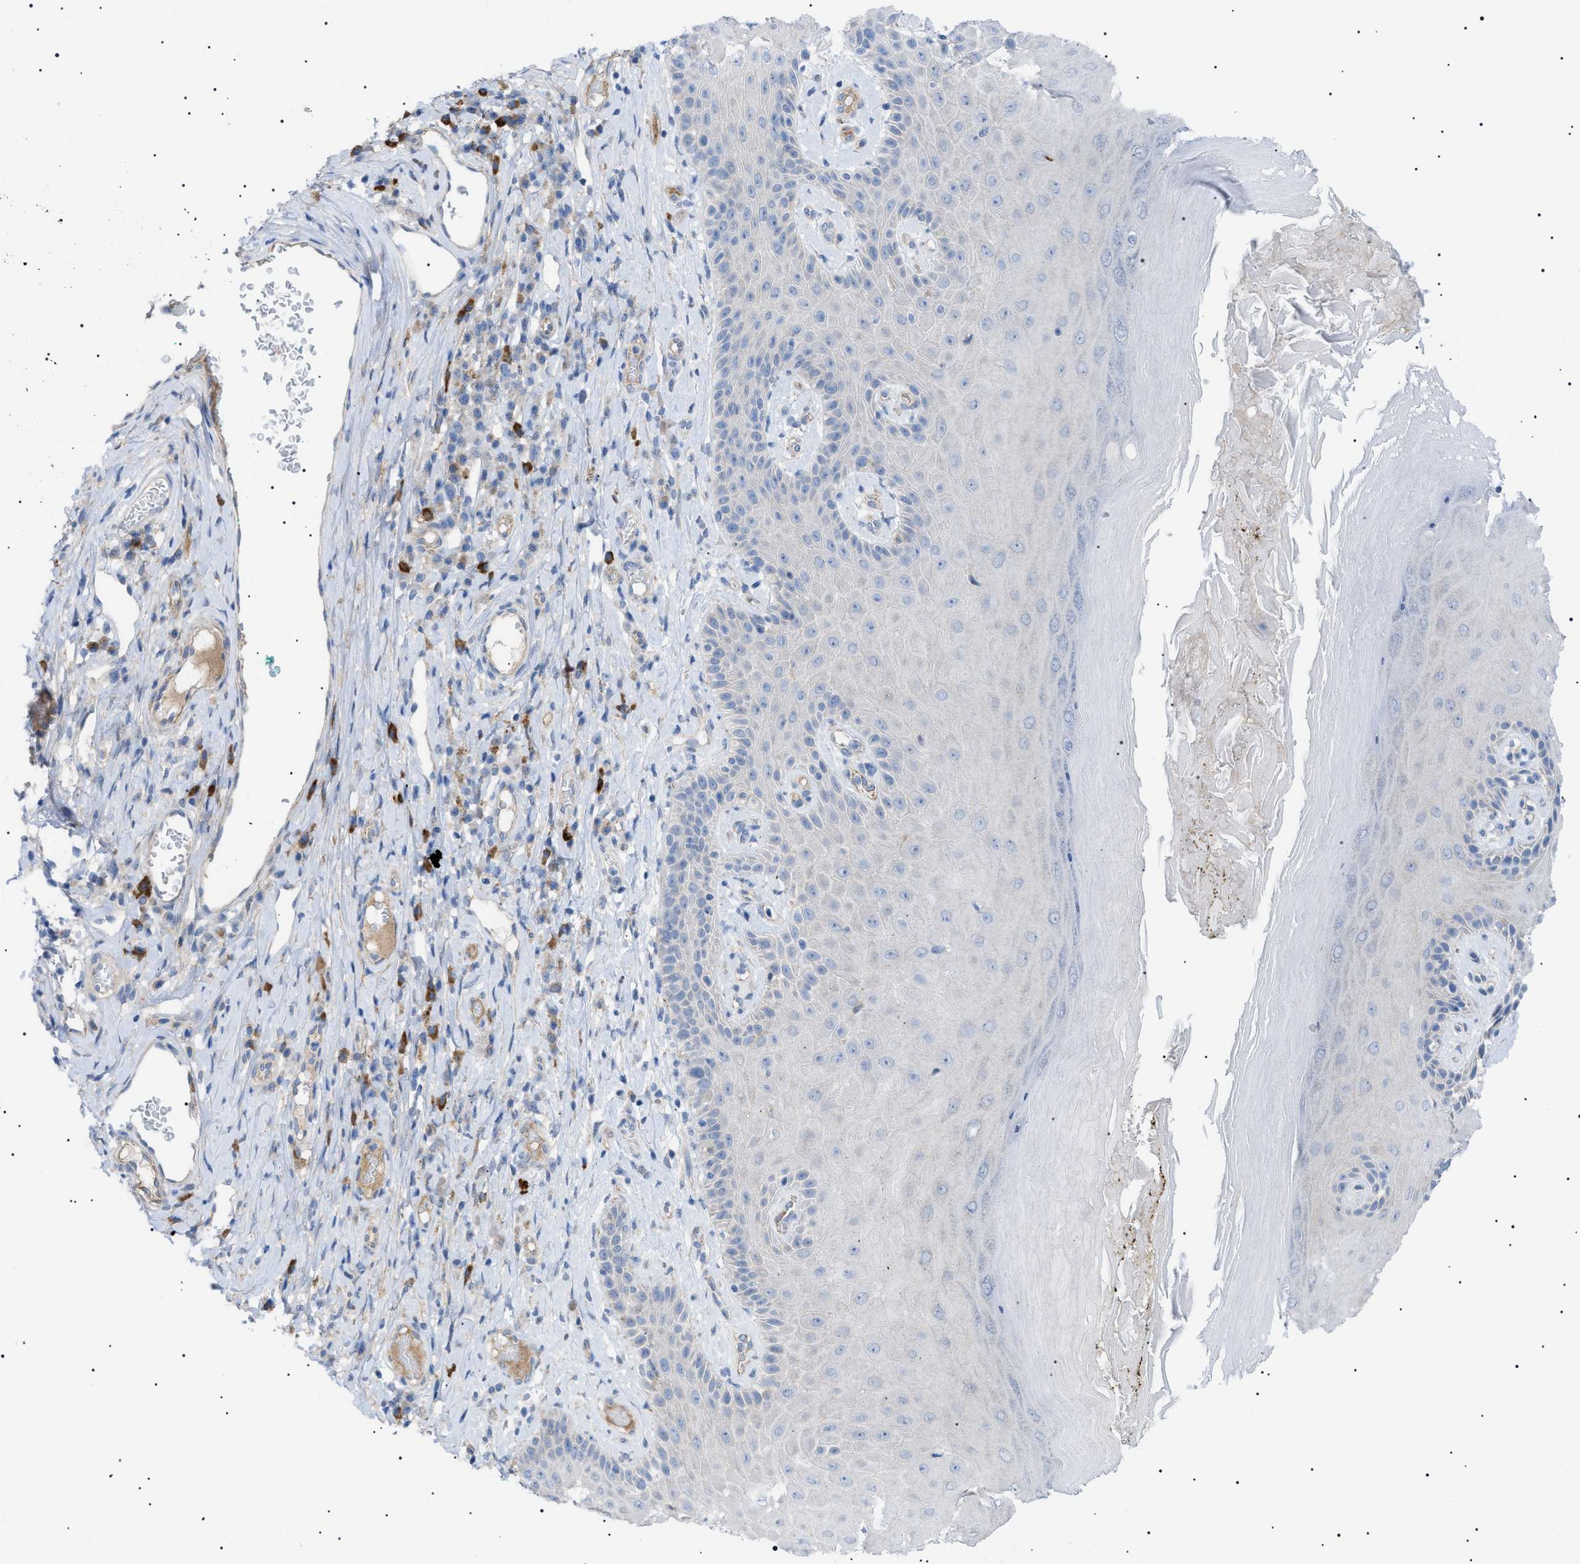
{"staining": {"intensity": "weak", "quantity": "<25%", "location": "cytoplasmic/membranous"}, "tissue": "skin", "cell_type": "Epidermal cells", "image_type": "normal", "snomed": [{"axis": "morphology", "description": "Normal tissue, NOS"}, {"axis": "topography", "description": "Vulva"}], "caption": "DAB immunohistochemical staining of benign skin shows no significant expression in epidermal cells.", "gene": "ADAMTS1", "patient": {"sex": "female", "age": 73}}